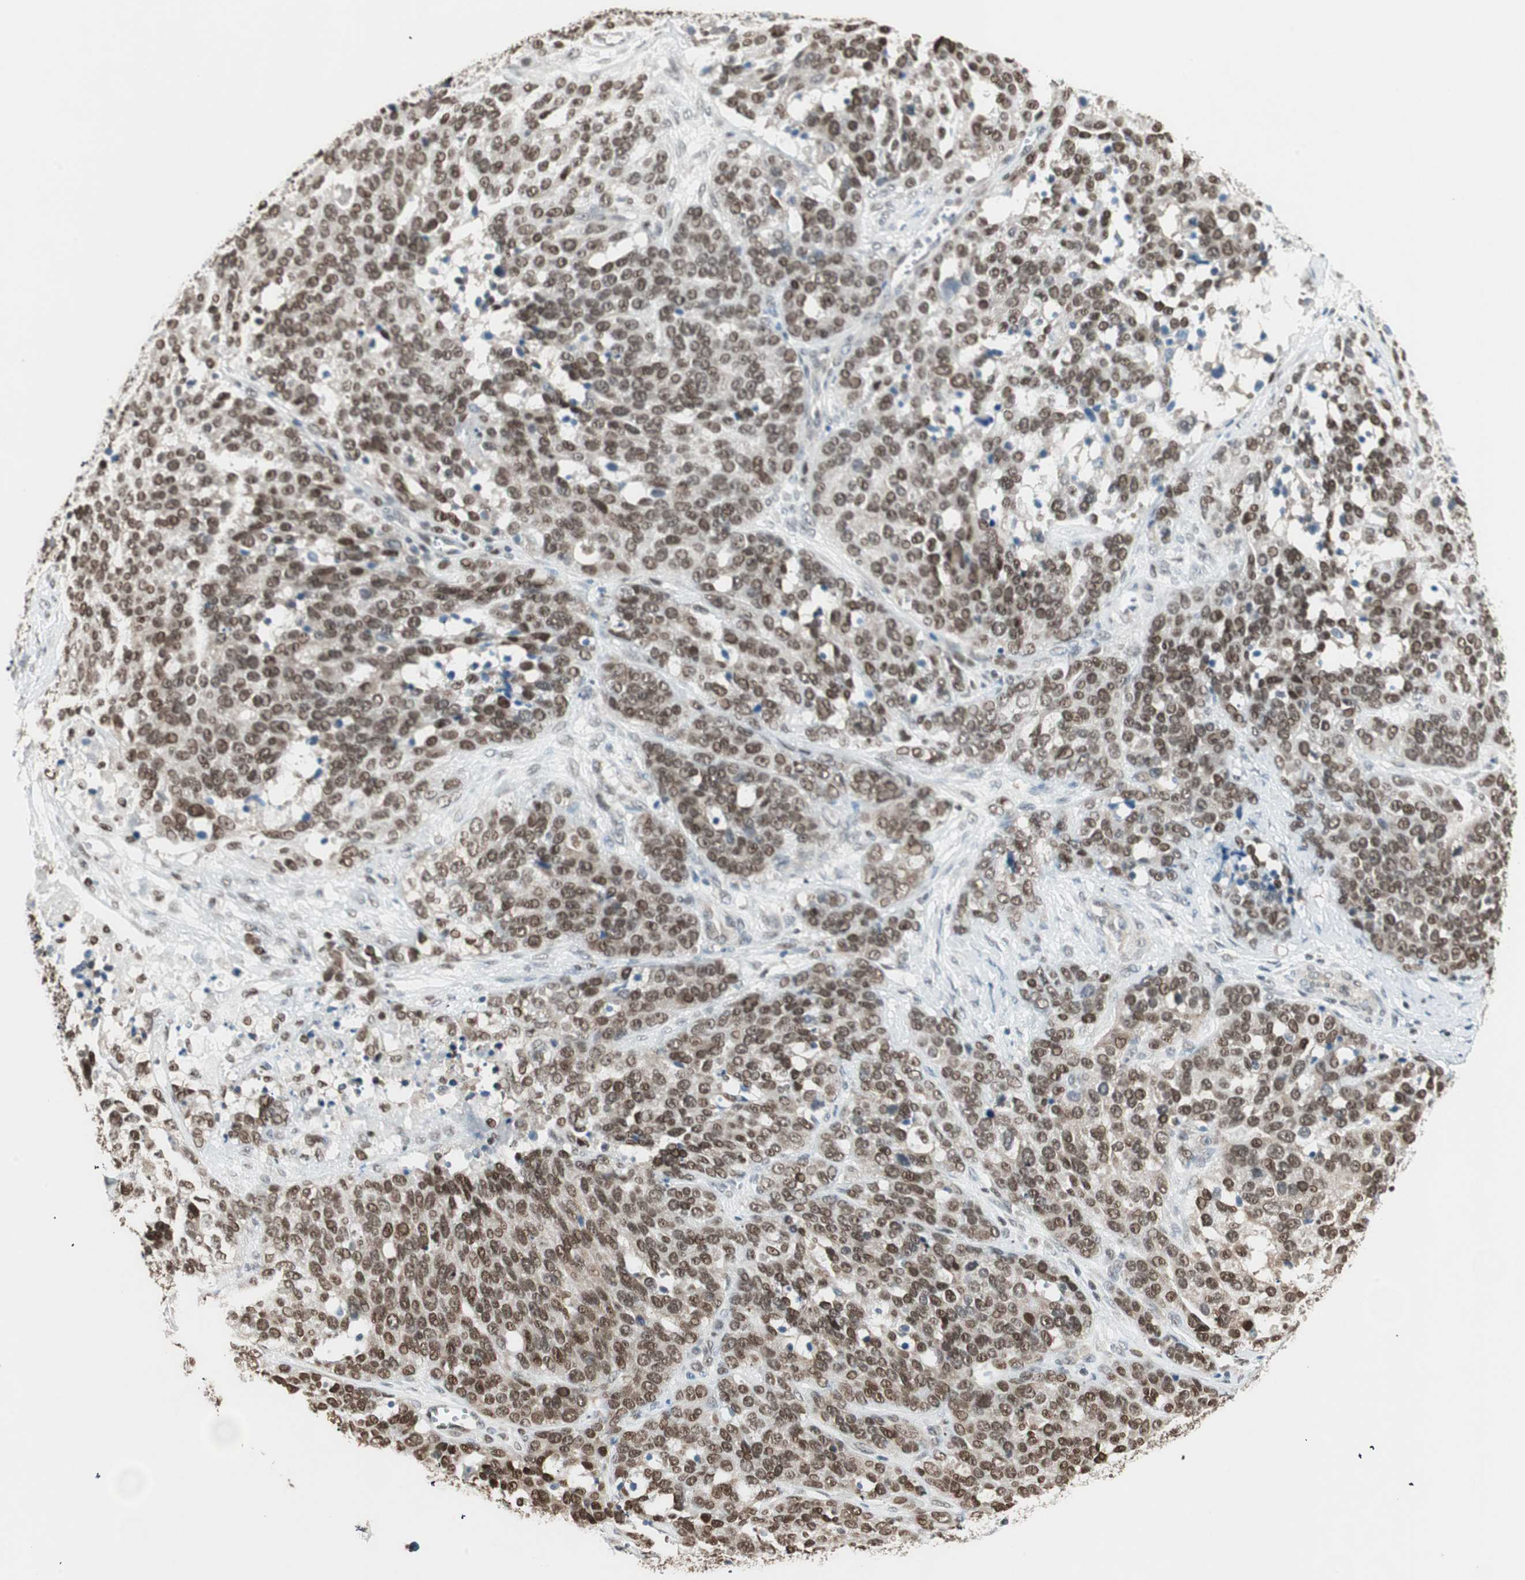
{"staining": {"intensity": "moderate", "quantity": ">75%", "location": "cytoplasmic/membranous,nuclear"}, "tissue": "ovarian cancer", "cell_type": "Tumor cells", "image_type": "cancer", "snomed": [{"axis": "morphology", "description": "Cystadenocarcinoma, serous, NOS"}, {"axis": "topography", "description": "Ovary"}], "caption": "The micrograph exhibits a brown stain indicating the presence of a protein in the cytoplasmic/membranous and nuclear of tumor cells in ovarian cancer (serous cystadenocarcinoma).", "gene": "ZBTB17", "patient": {"sex": "female", "age": 44}}